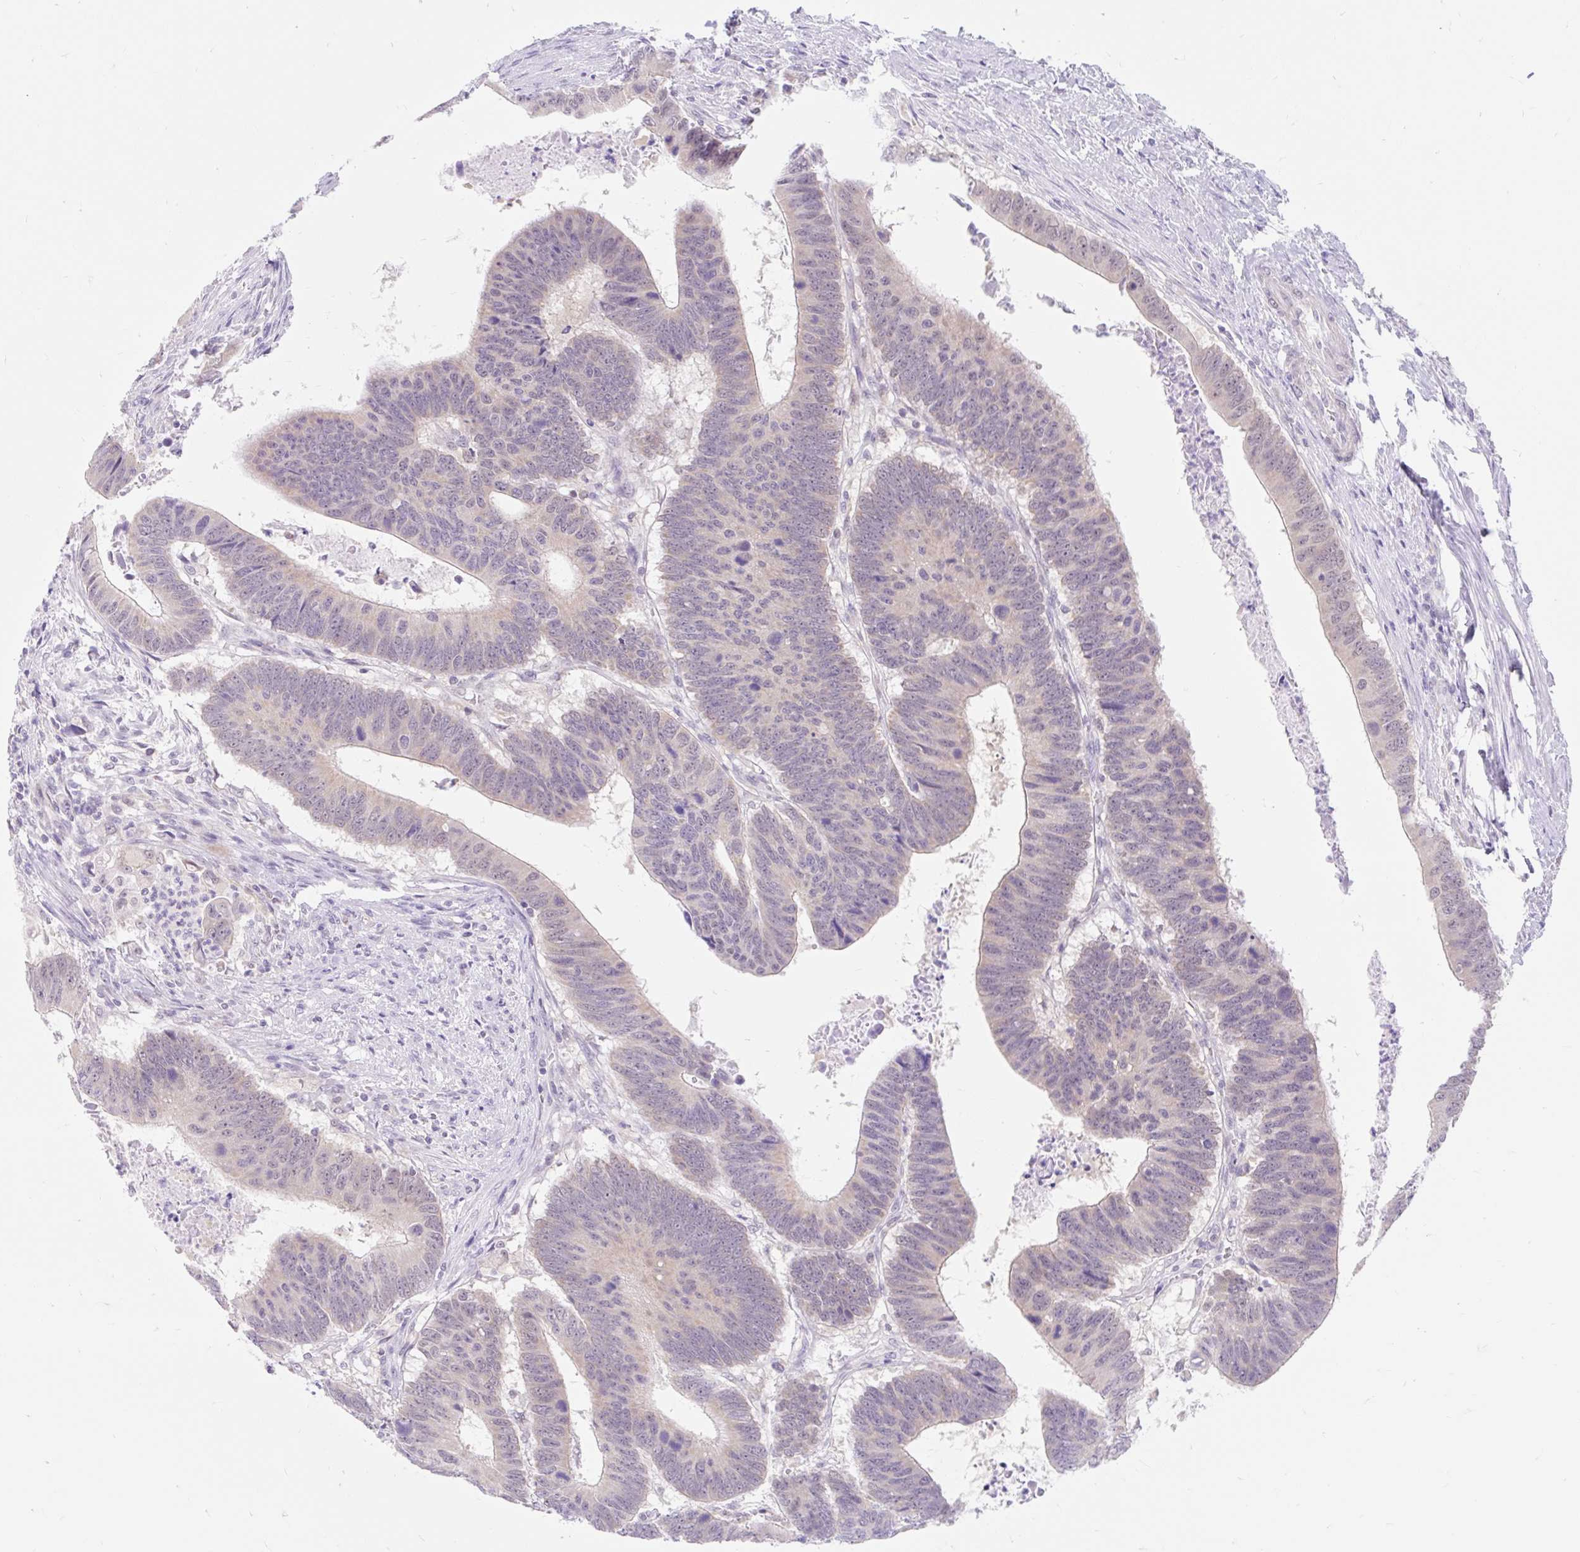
{"staining": {"intensity": "negative", "quantity": "none", "location": "none"}, "tissue": "colorectal cancer", "cell_type": "Tumor cells", "image_type": "cancer", "snomed": [{"axis": "morphology", "description": "Adenocarcinoma, NOS"}, {"axis": "topography", "description": "Colon"}], "caption": "The histopathology image exhibits no significant staining in tumor cells of adenocarcinoma (colorectal).", "gene": "ITPK1", "patient": {"sex": "male", "age": 62}}